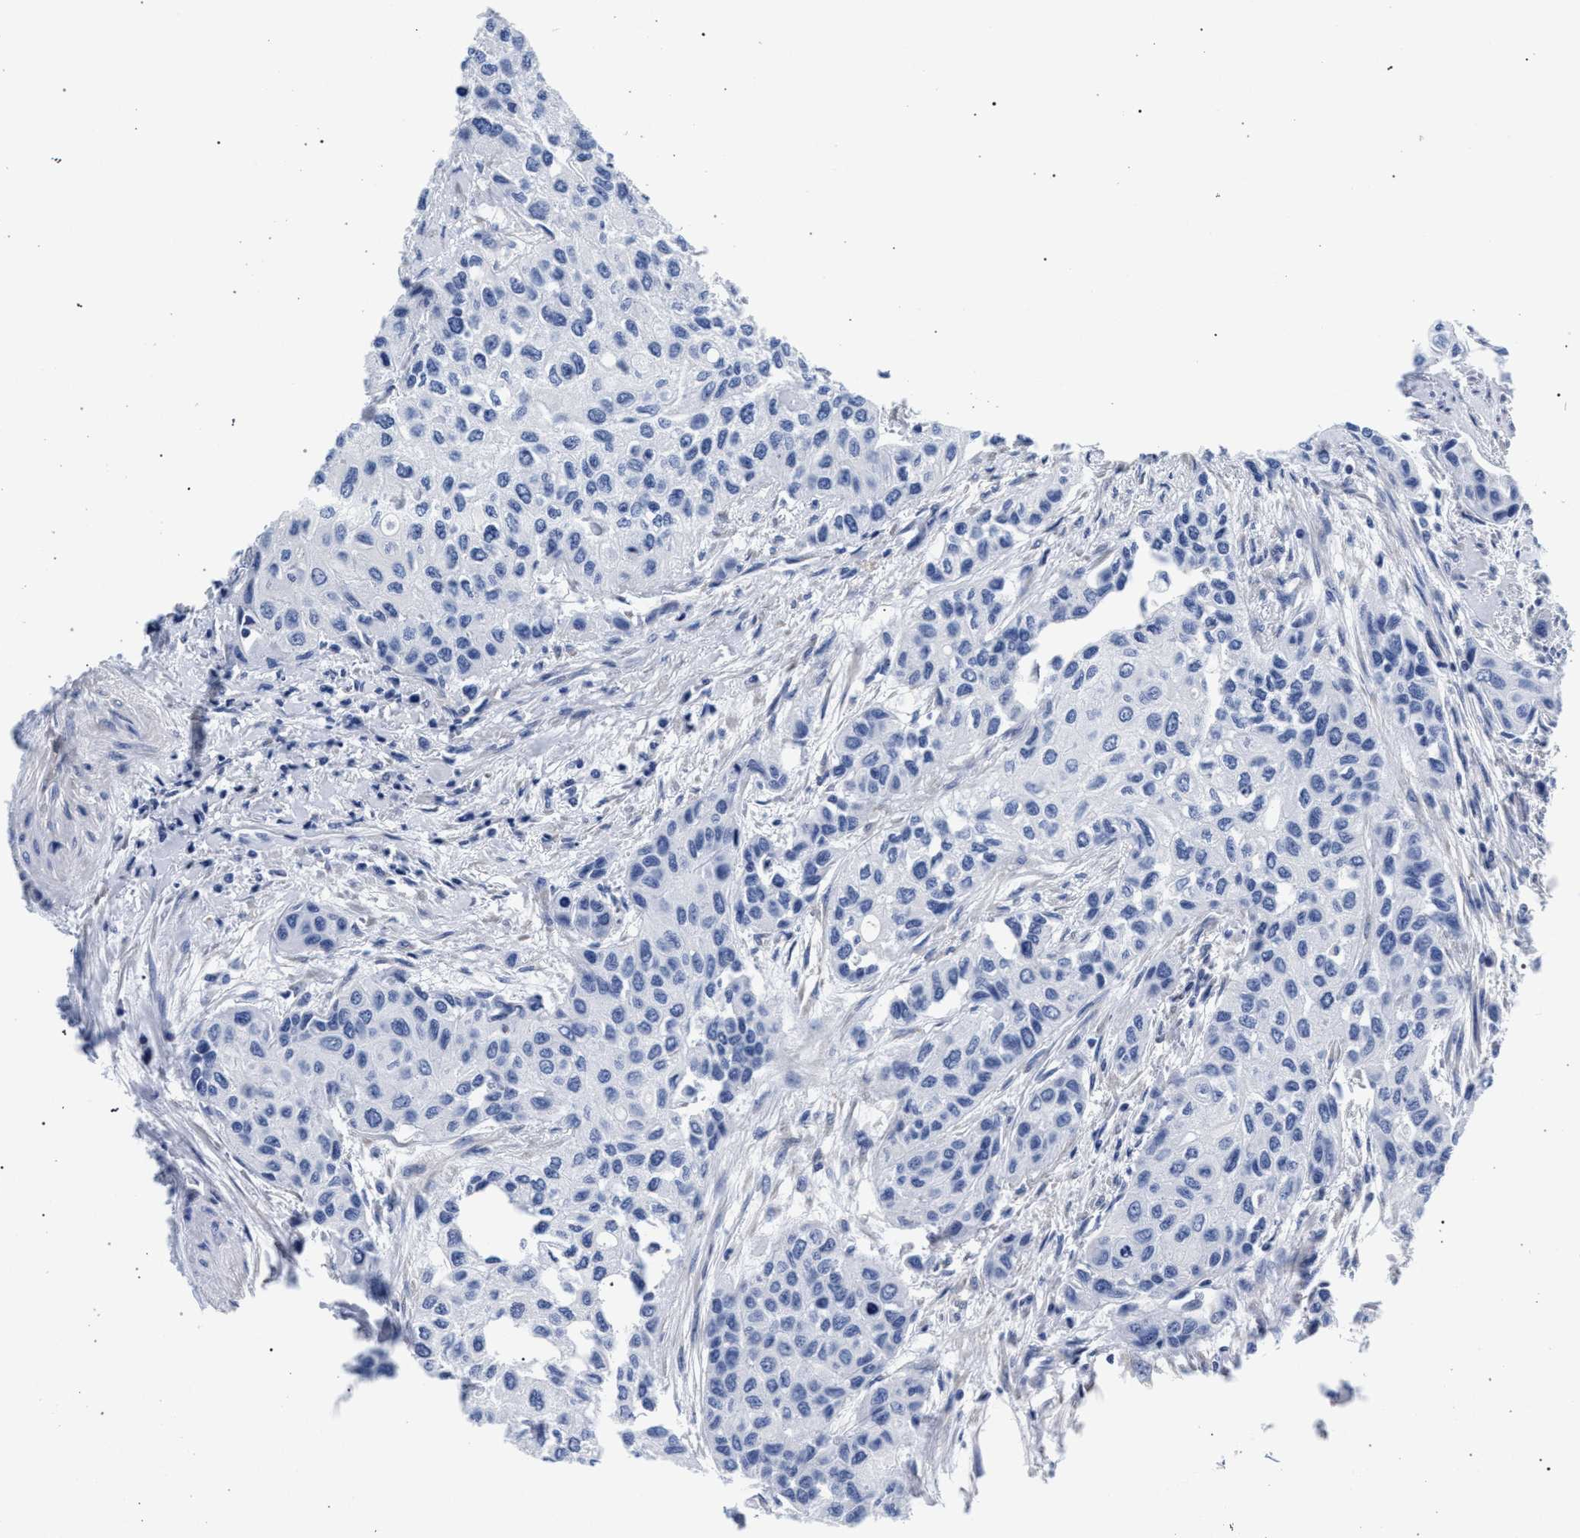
{"staining": {"intensity": "negative", "quantity": "none", "location": "none"}, "tissue": "urothelial cancer", "cell_type": "Tumor cells", "image_type": "cancer", "snomed": [{"axis": "morphology", "description": "Urothelial carcinoma, High grade"}, {"axis": "topography", "description": "Urinary bladder"}], "caption": "This is an IHC histopathology image of urothelial cancer. There is no staining in tumor cells.", "gene": "AKAP4", "patient": {"sex": "female", "age": 56}}